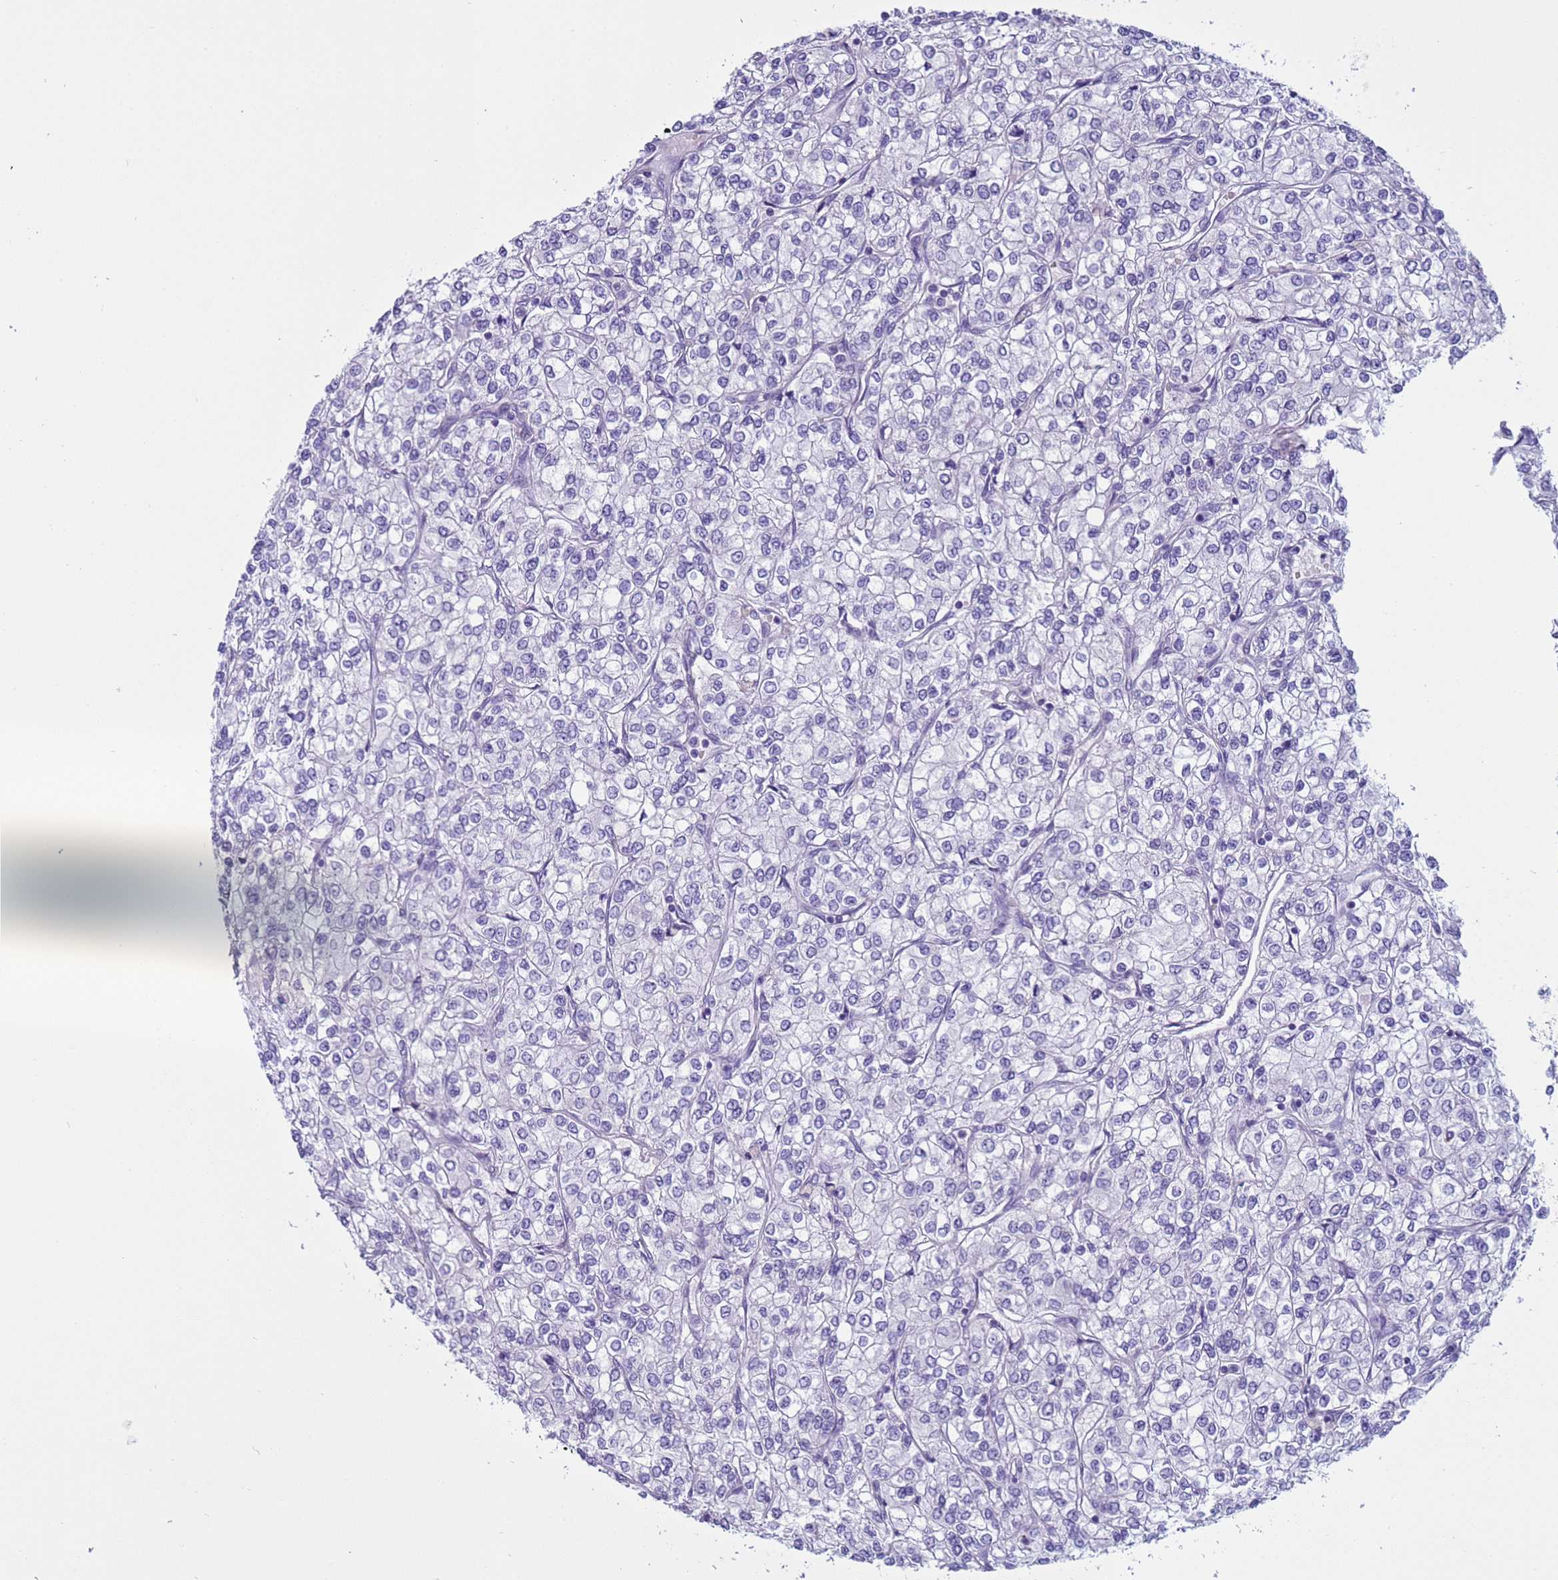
{"staining": {"intensity": "negative", "quantity": "none", "location": "none"}, "tissue": "renal cancer", "cell_type": "Tumor cells", "image_type": "cancer", "snomed": [{"axis": "morphology", "description": "Adenocarcinoma, NOS"}, {"axis": "topography", "description": "Kidney"}], "caption": "IHC histopathology image of neoplastic tissue: human renal cancer stained with DAB (3,3'-diaminobenzidine) shows no significant protein expression in tumor cells.", "gene": "CST4", "patient": {"sex": "male", "age": 80}}